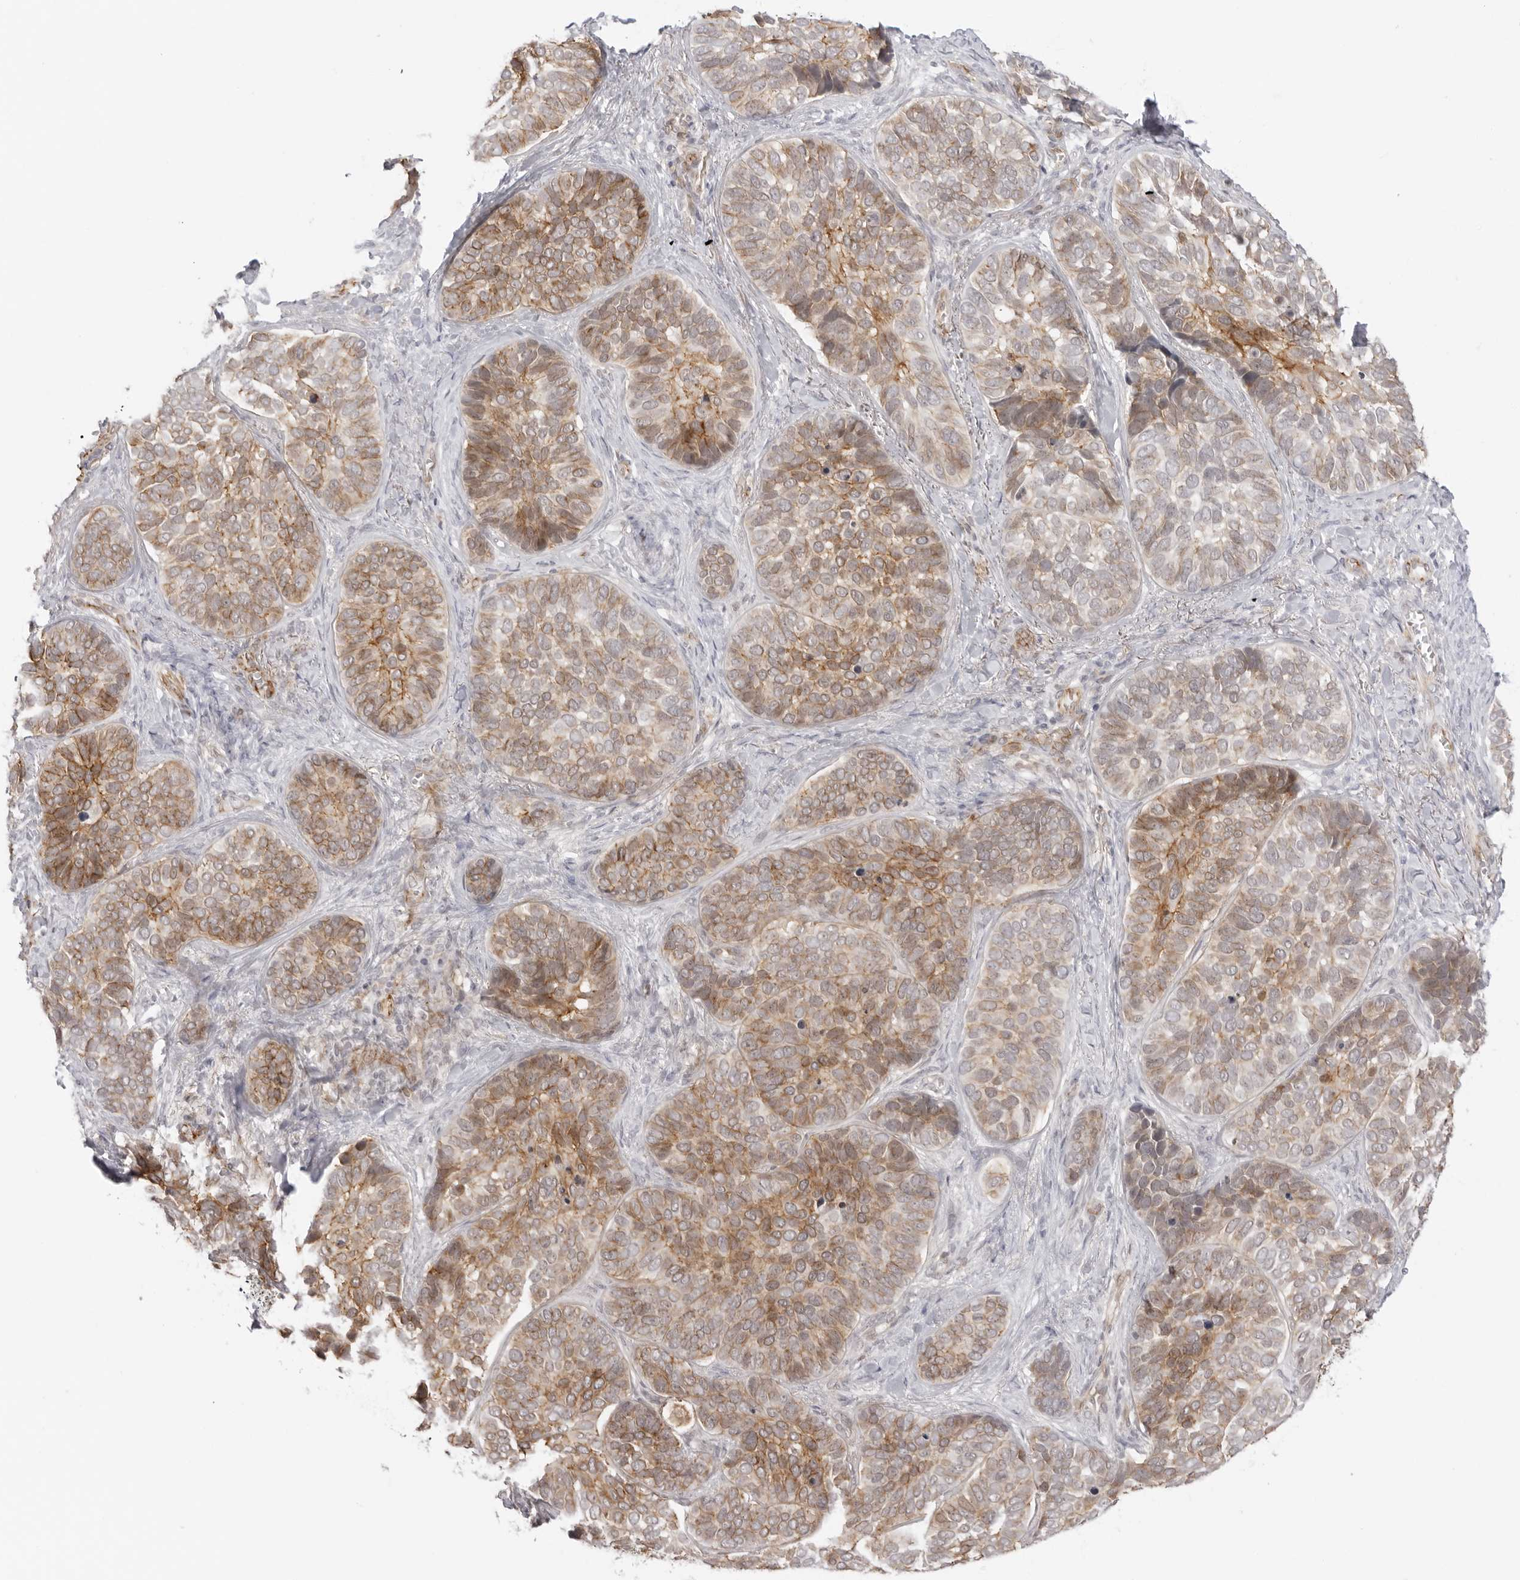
{"staining": {"intensity": "moderate", "quantity": ">75%", "location": "cytoplasmic/membranous"}, "tissue": "skin cancer", "cell_type": "Tumor cells", "image_type": "cancer", "snomed": [{"axis": "morphology", "description": "Basal cell carcinoma"}, {"axis": "topography", "description": "Skin"}], "caption": "An image showing moderate cytoplasmic/membranous positivity in about >75% of tumor cells in skin cancer (basal cell carcinoma), as visualized by brown immunohistochemical staining.", "gene": "TRAPPC3", "patient": {"sex": "male", "age": 62}}